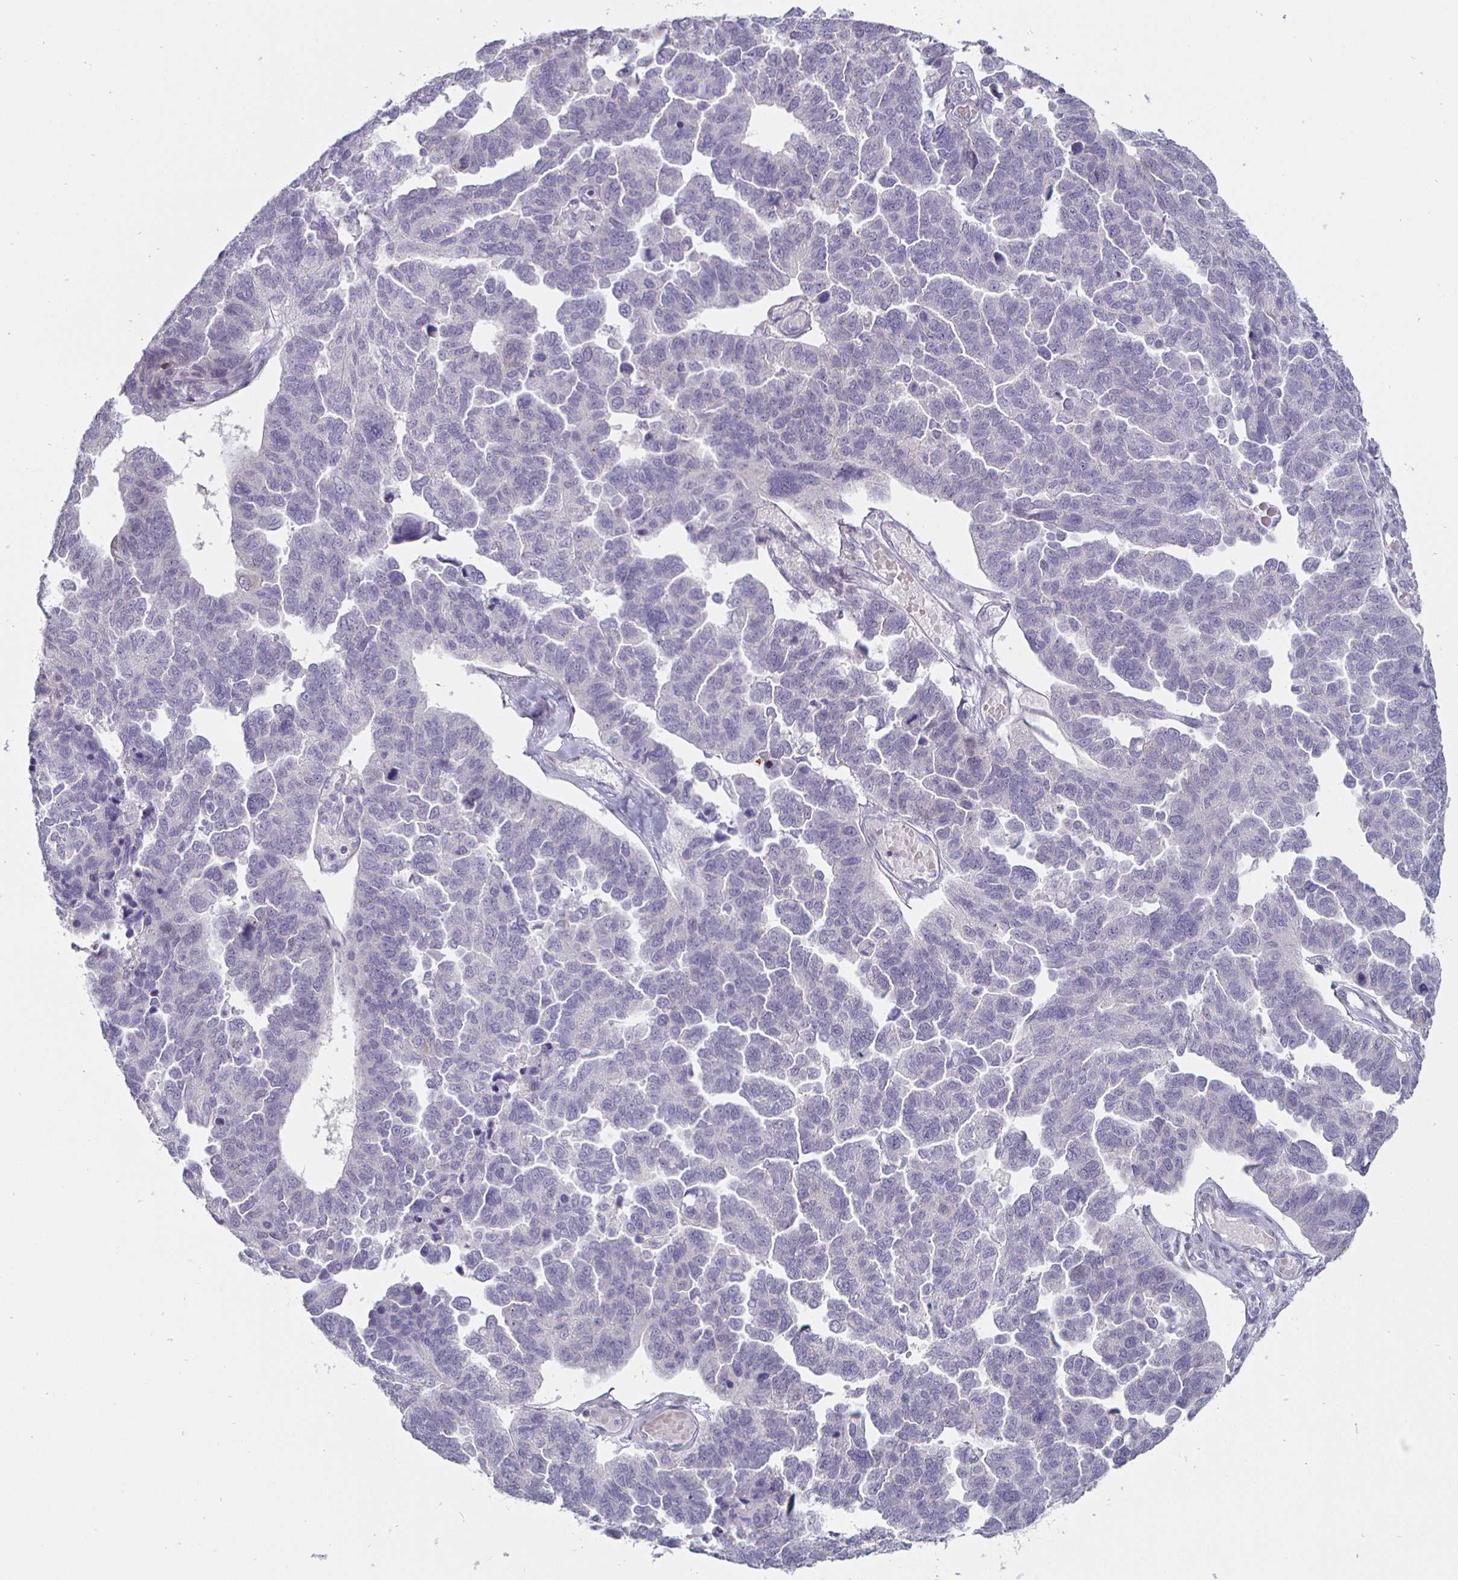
{"staining": {"intensity": "negative", "quantity": "none", "location": "none"}, "tissue": "ovarian cancer", "cell_type": "Tumor cells", "image_type": "cancer", "snomed": [{"axis": "morphology", "description": "Cystadenocarcinoma, serous, NOS"}, {"axis": "topography", "description": "Ovary"}], "caption": "Immunohistochemistry (IHC) of human ovarian cancer (serous cystadenocarcinoma) demonstrates no staining in tumor cells.", "gene": "DMRTB1", "patient": {"sex": "female", "age": 64}}